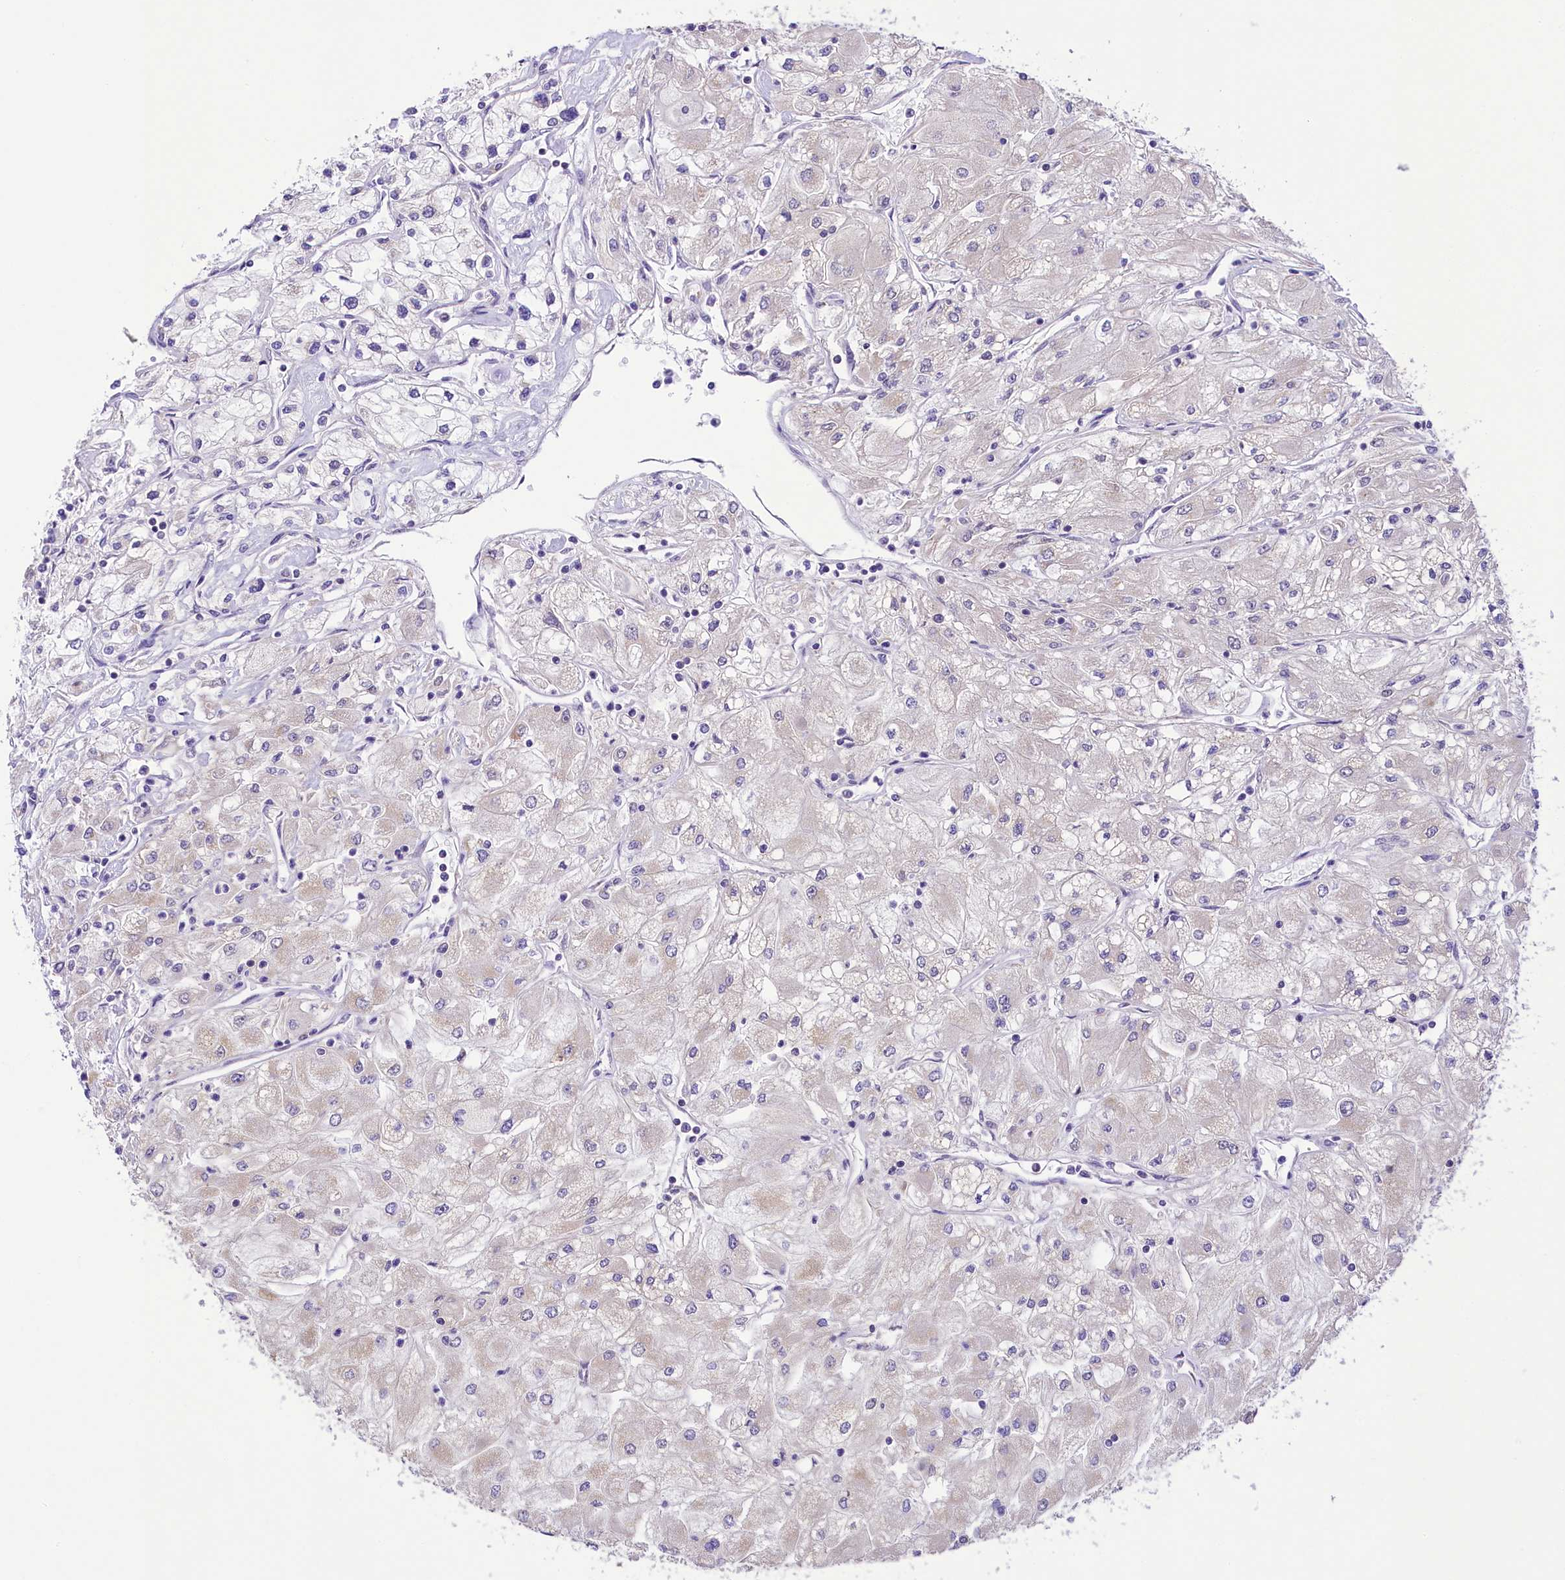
{"staining": {"intensity": "negative", "quantity": "none", "location": "none"}, "tissue": "renal cancer", "cell_type": "Tumor cells", "image_type": "cancer", "snomed": [{"axis": "morphology", "description": "Adenocarcinoma, NOS"}, {"axis": "topography", "description": "Kidney"}], "caption": "DAB immunohistochemical staining of human renal cancer displays no significant staining in tumor cells.", "gene": "PAF1", "patient": {"sex": "male", "age": 80}}